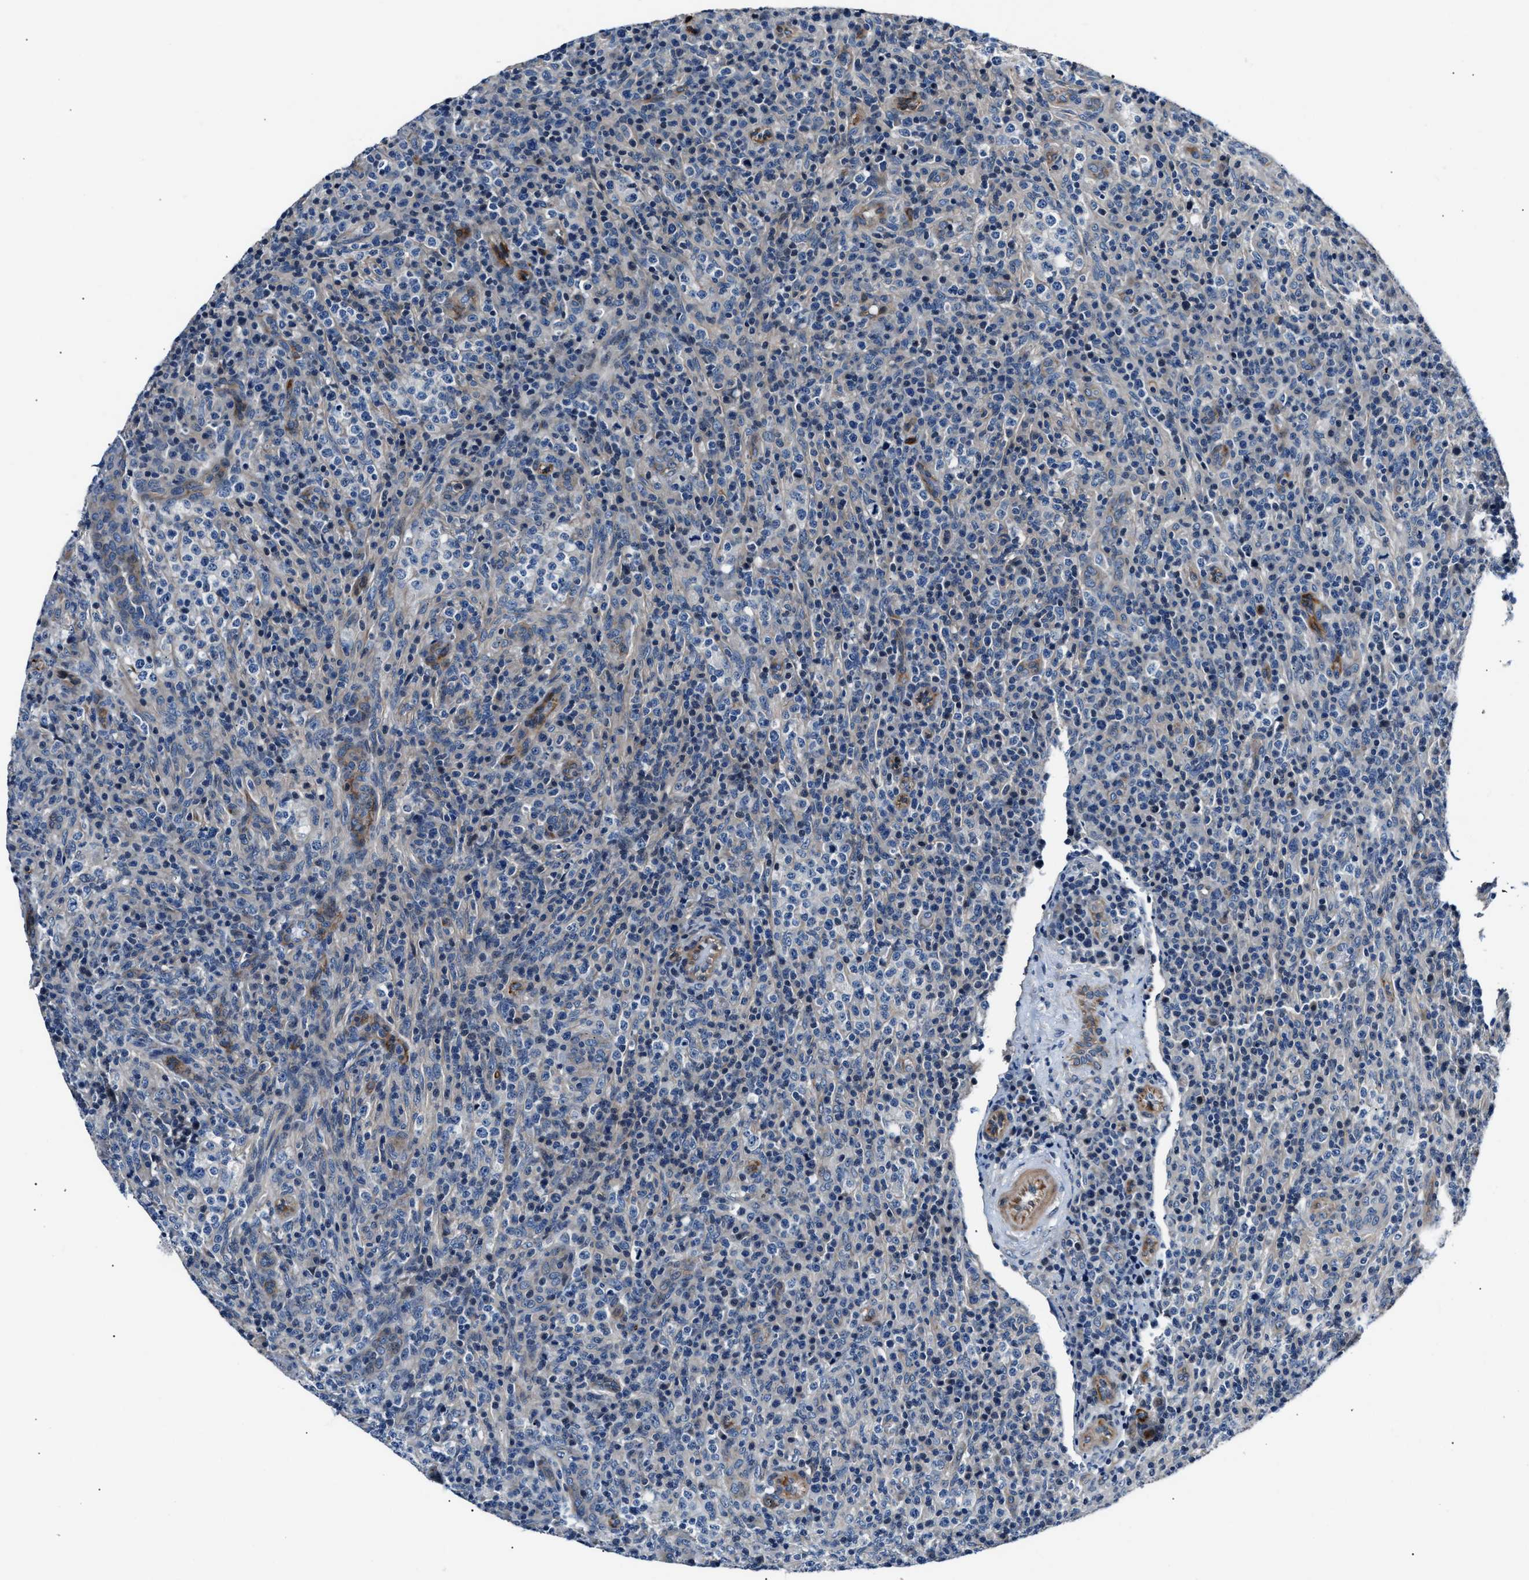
{"staining": {"intensity": "negative", "quantity": "none", "location": "none"}, "tissue": "lymphoma", "cell_type": "Tumor cells", "image_type": "cancer", "snomed": [{"axis": "morphology", "description": "Malignant lymphoma, non-Hodgkin's type, High grade"}, {"axis": "topography", "description": "Lymph node"}], "caption": "This is an immunohistochemistry (IHC) micrograph of human lymphoma. There is no expression in tumor cells.", "gene": "MPDZ", "patient": {"sex": "female", "age": 76}}